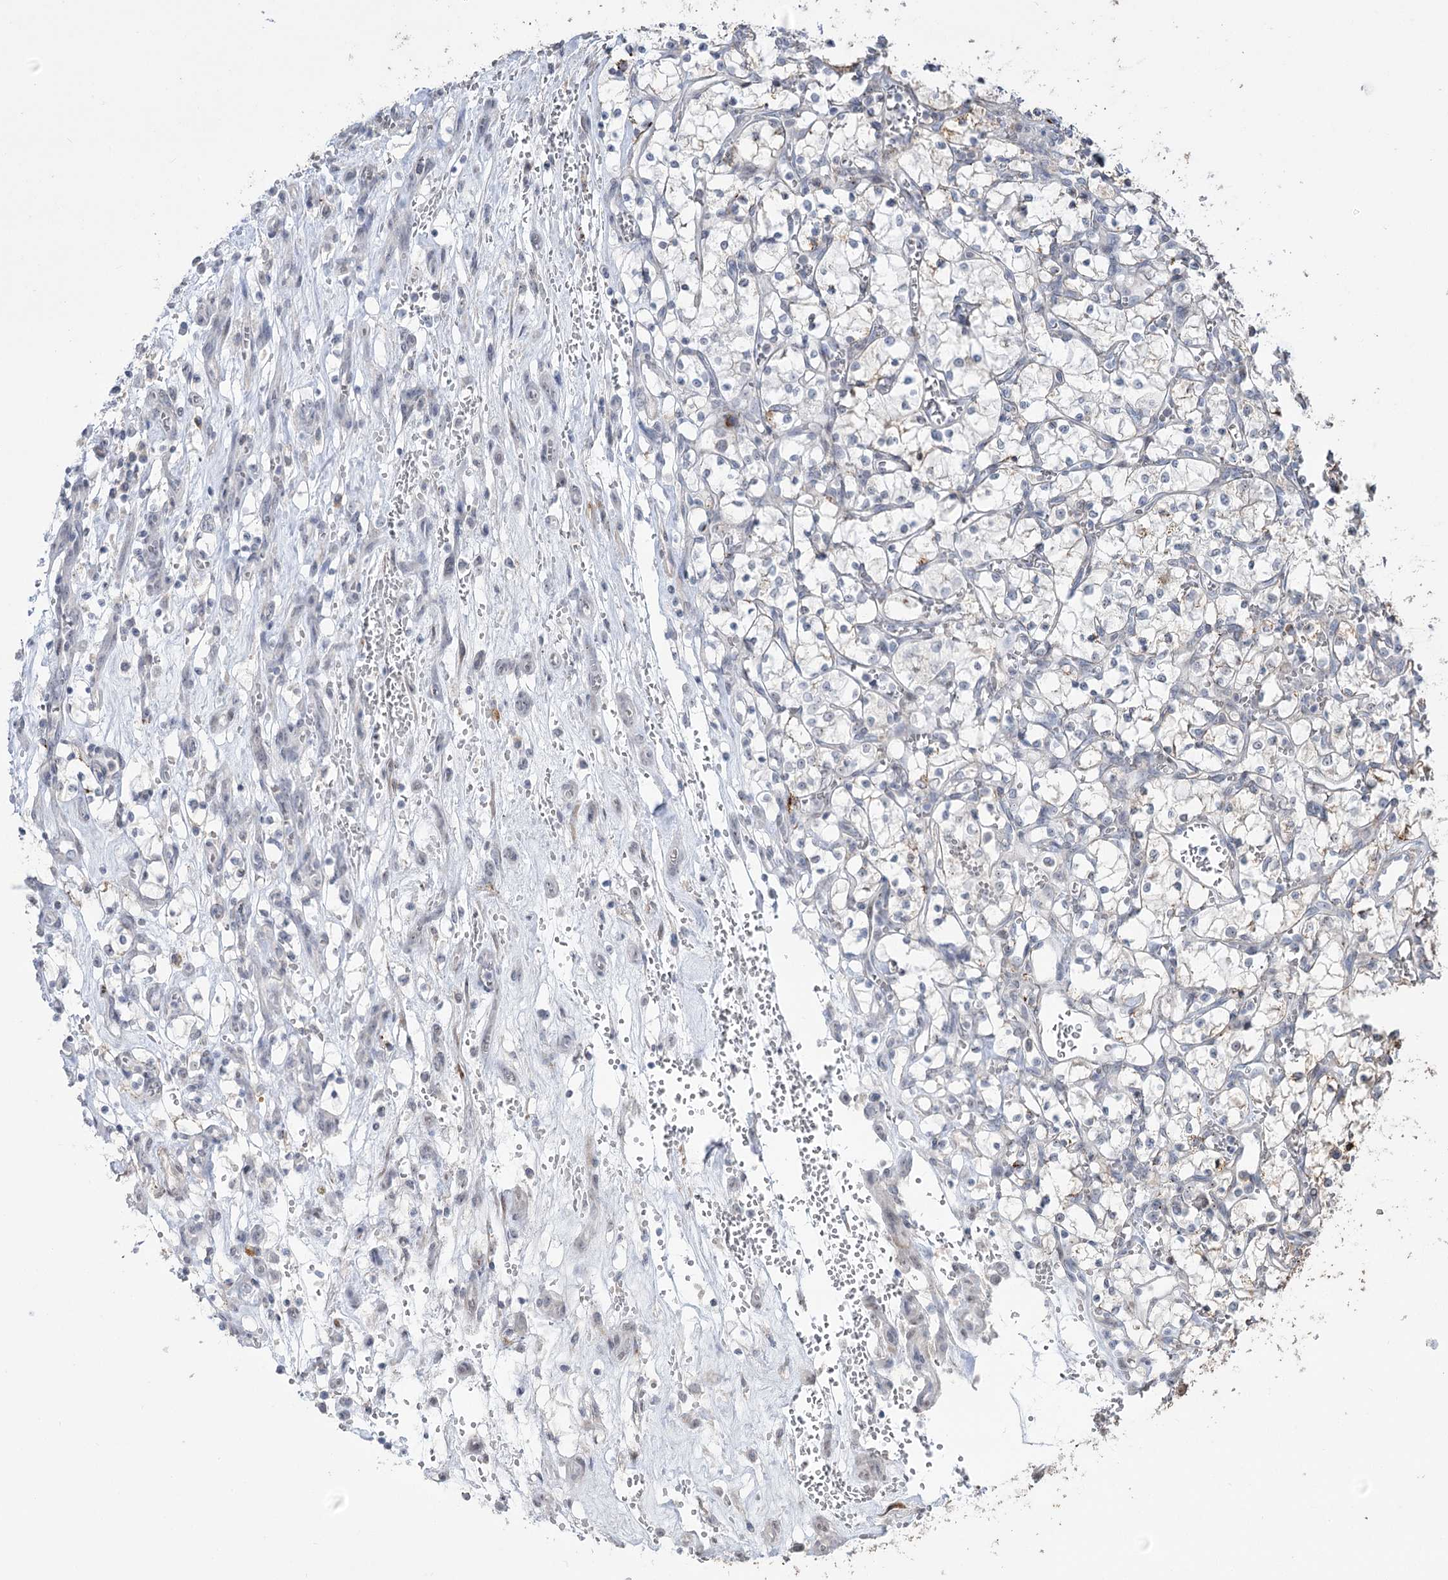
{"staining": {"intensity": "negative", "quantity": "none", "location": "none"}, "tissue": "renal cancer", "cell_type": "Tumor cells", "image_type": "cancer", "snomed": [{"axis": "morphology", "description": "Adenocarcinoma, NOS"}, {"axis": "topography", "description": "Kidney"}], "caption": "Image shows no protein positivity in tumor cells of adenocarcinoma (renal) tissue.", "gene": "ZSCAN23", "patient": {"sex": "female", "age": 69}}